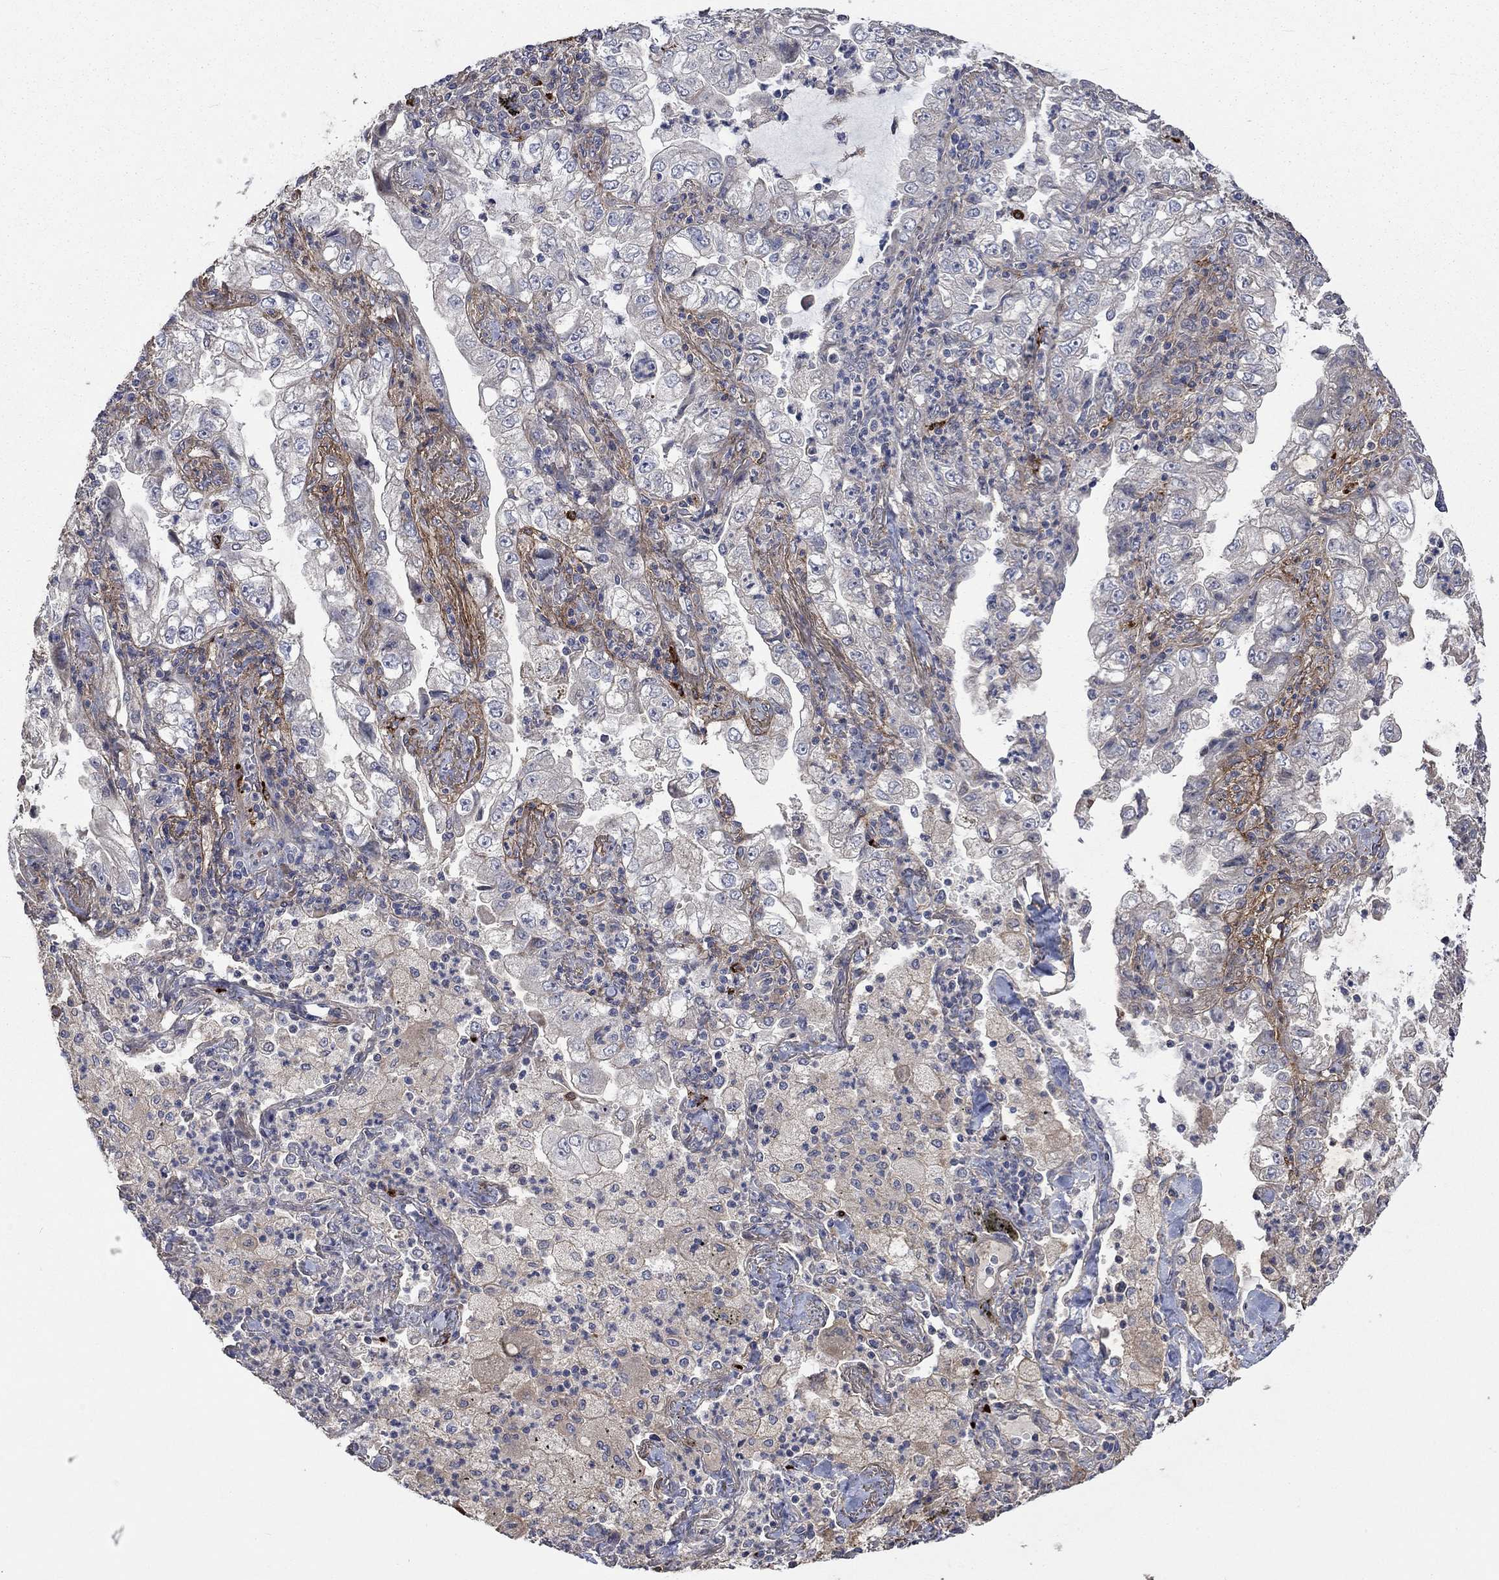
{"staining": {"intensity": "negative", "quantity": "none", "location": "none"}, "tissue": "lung cancer", "cell_type": "Tumor cells", "image_type": "cancer", "snomed": [{"axis": "morphology", "description": "Adenocarcinoma, NOS"}, {"axis": "topography", "description": "Lung"}], "caption": "Adenocarcinoma (lung) was stained to show a protein in brown. There is no significant staining in tumor cells. (Stains: DAB (3,3'-diaminobenzidine) IHC with hematoxylin counter stain, Microscopy: brightfield microscopy at high magnification).", "gene": "VCAN", "patient": {"sex": "female", "age": 73}}